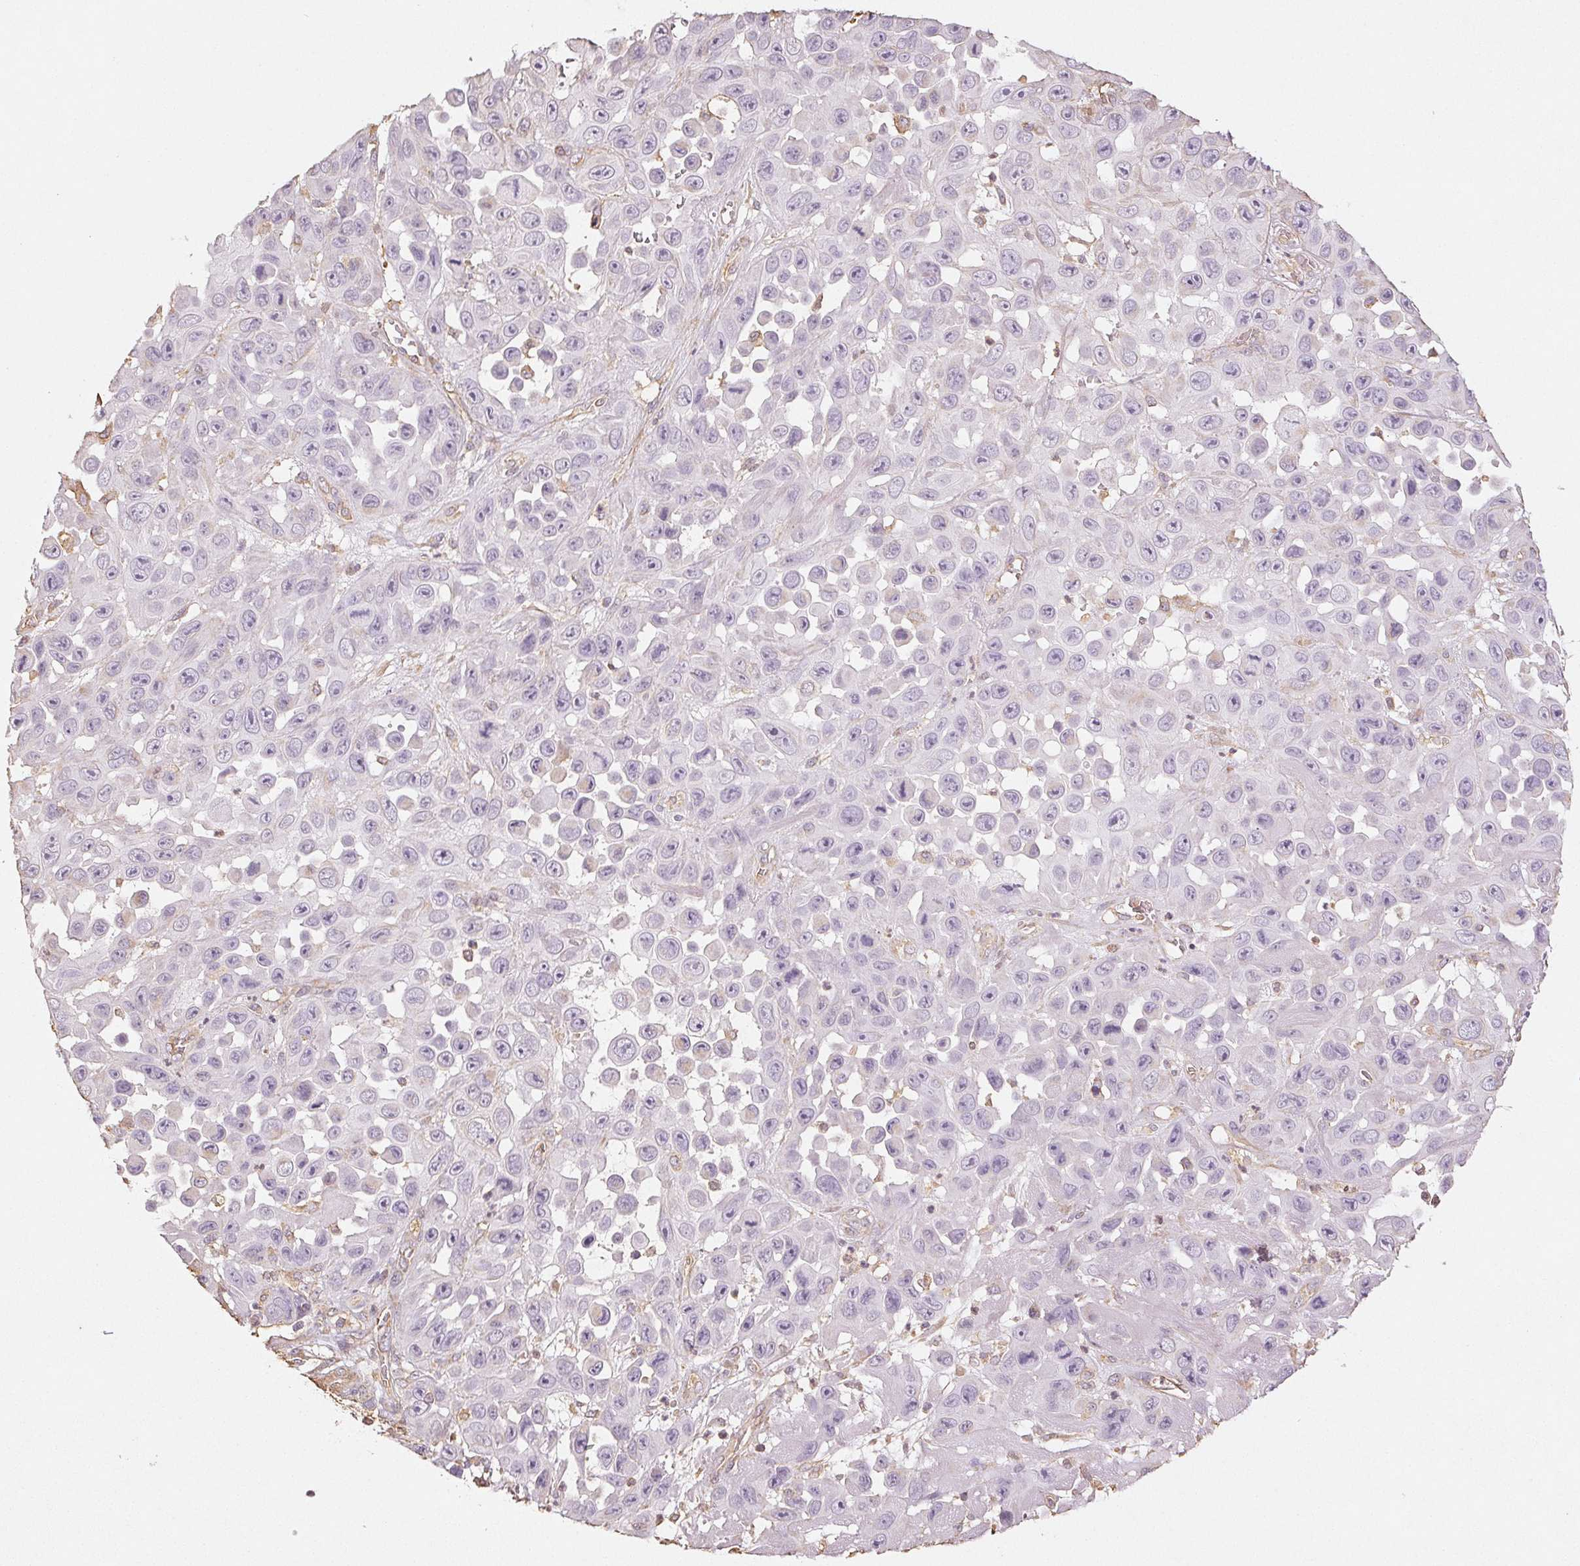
{"staining": {"intensity": "negative", "quantity": "none", "location": "none"}, "tissue": "skin cancer", "cell_type": "Tumor cells", "image_type": "cancer", "snomed": [{"axis": "morphology", "description": "Squamous cell carcinoma, NOS"}, {"axis": "topography", "description": "Skin"}], "caption": "Tumor cells show no significant expression in skin squamous cell carcinoma.", "gene": "COL7A1", "patient": {"sex": "male", "age": 81}}